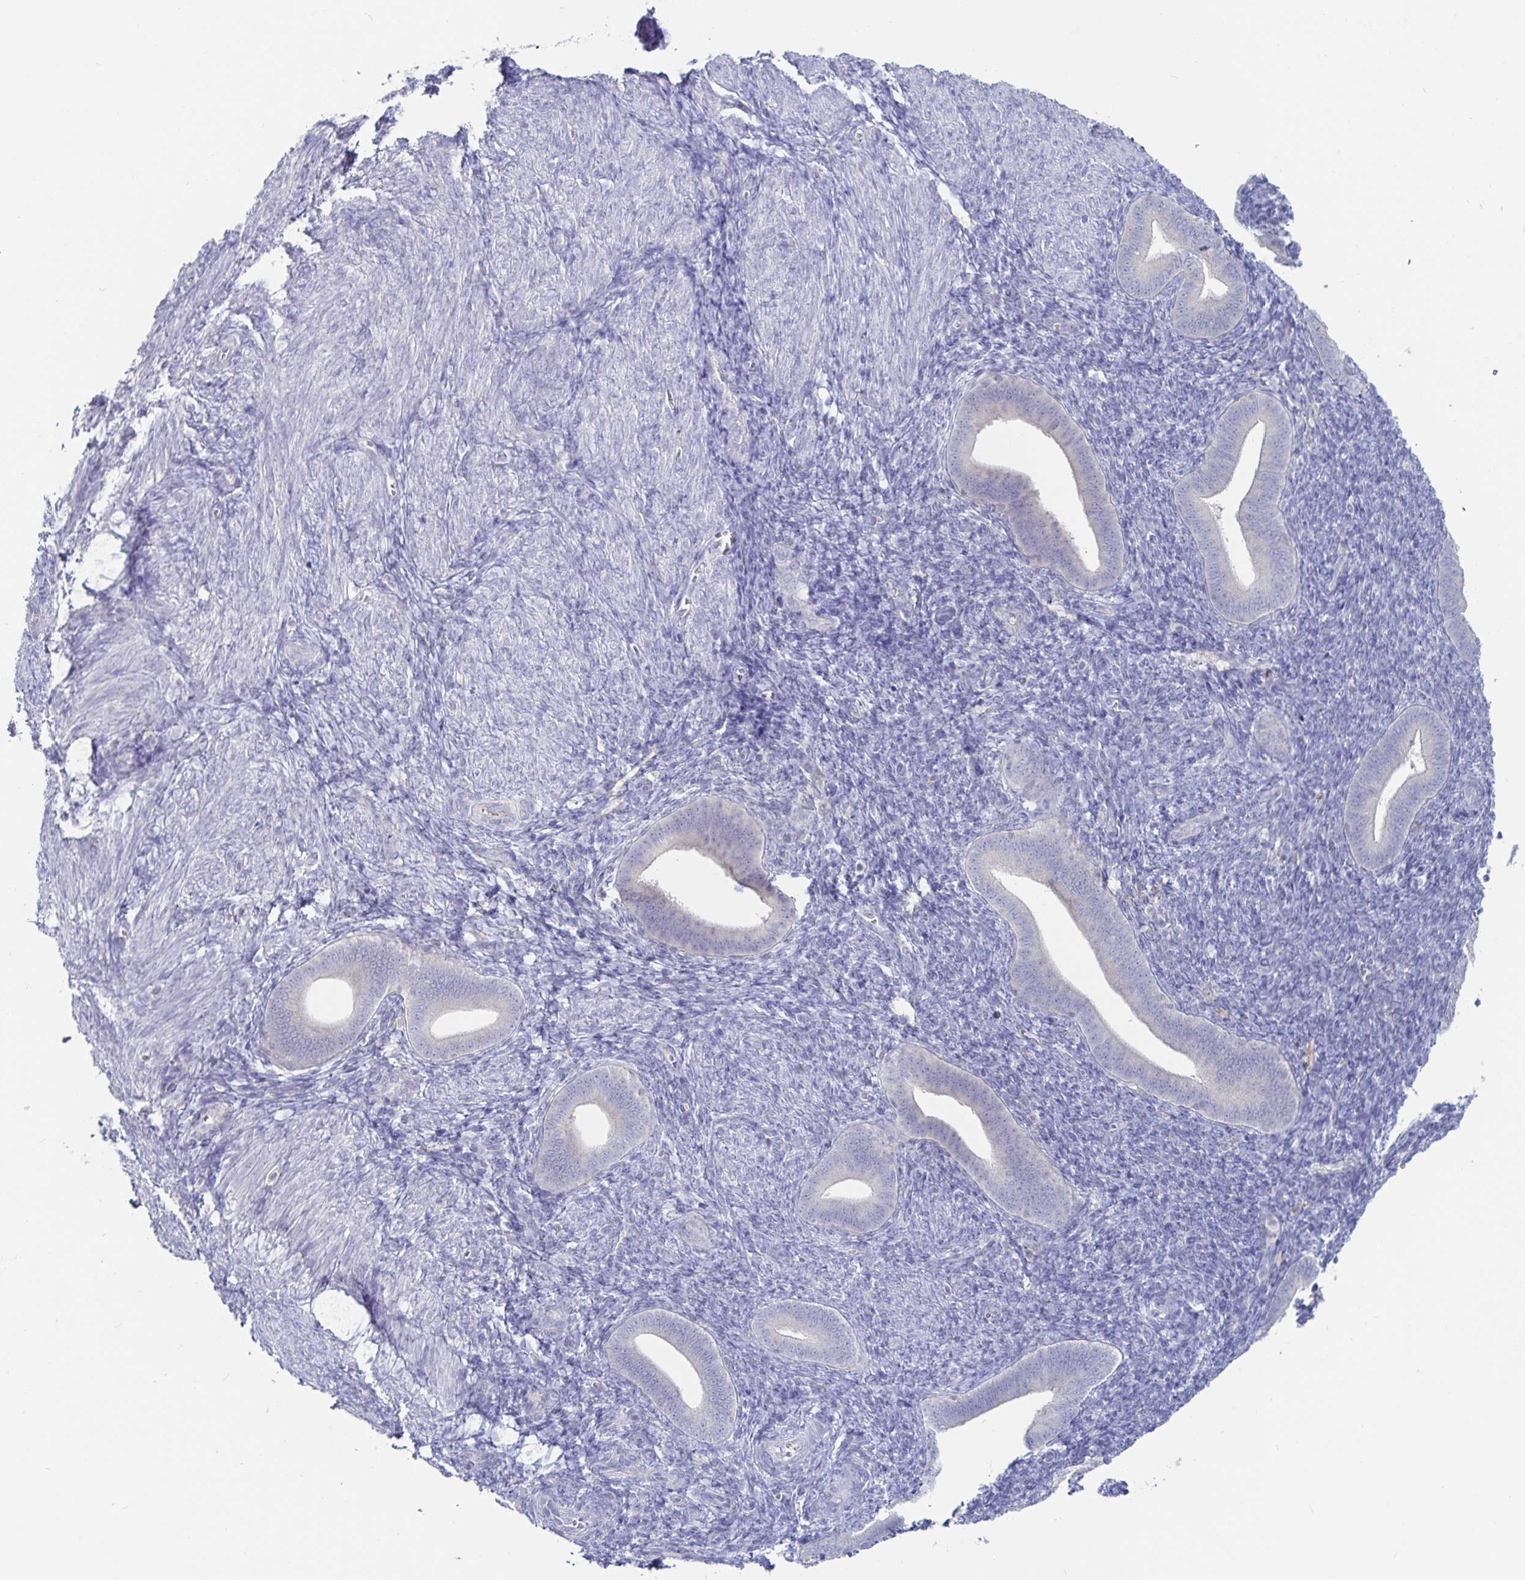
{"staining": {"intensity": "negative", "quantity": "none", "location": "none"}, "tissue": "endometrium", "cell_type": "Cells in endometrial stroma", "image_type": "normal", "snomed": [{"axis": "morphology", "description": "Normal tissue, NOS"}, {"axis": "topography", "description": "Endometrium"}], "caption": "Immunohistochemical staining of unremarkable endometrium demonstrates no significant staining in cells in endometrial stroma.", "gene": "SPPL3", "patient": {"sex": "female", "age": 25}}